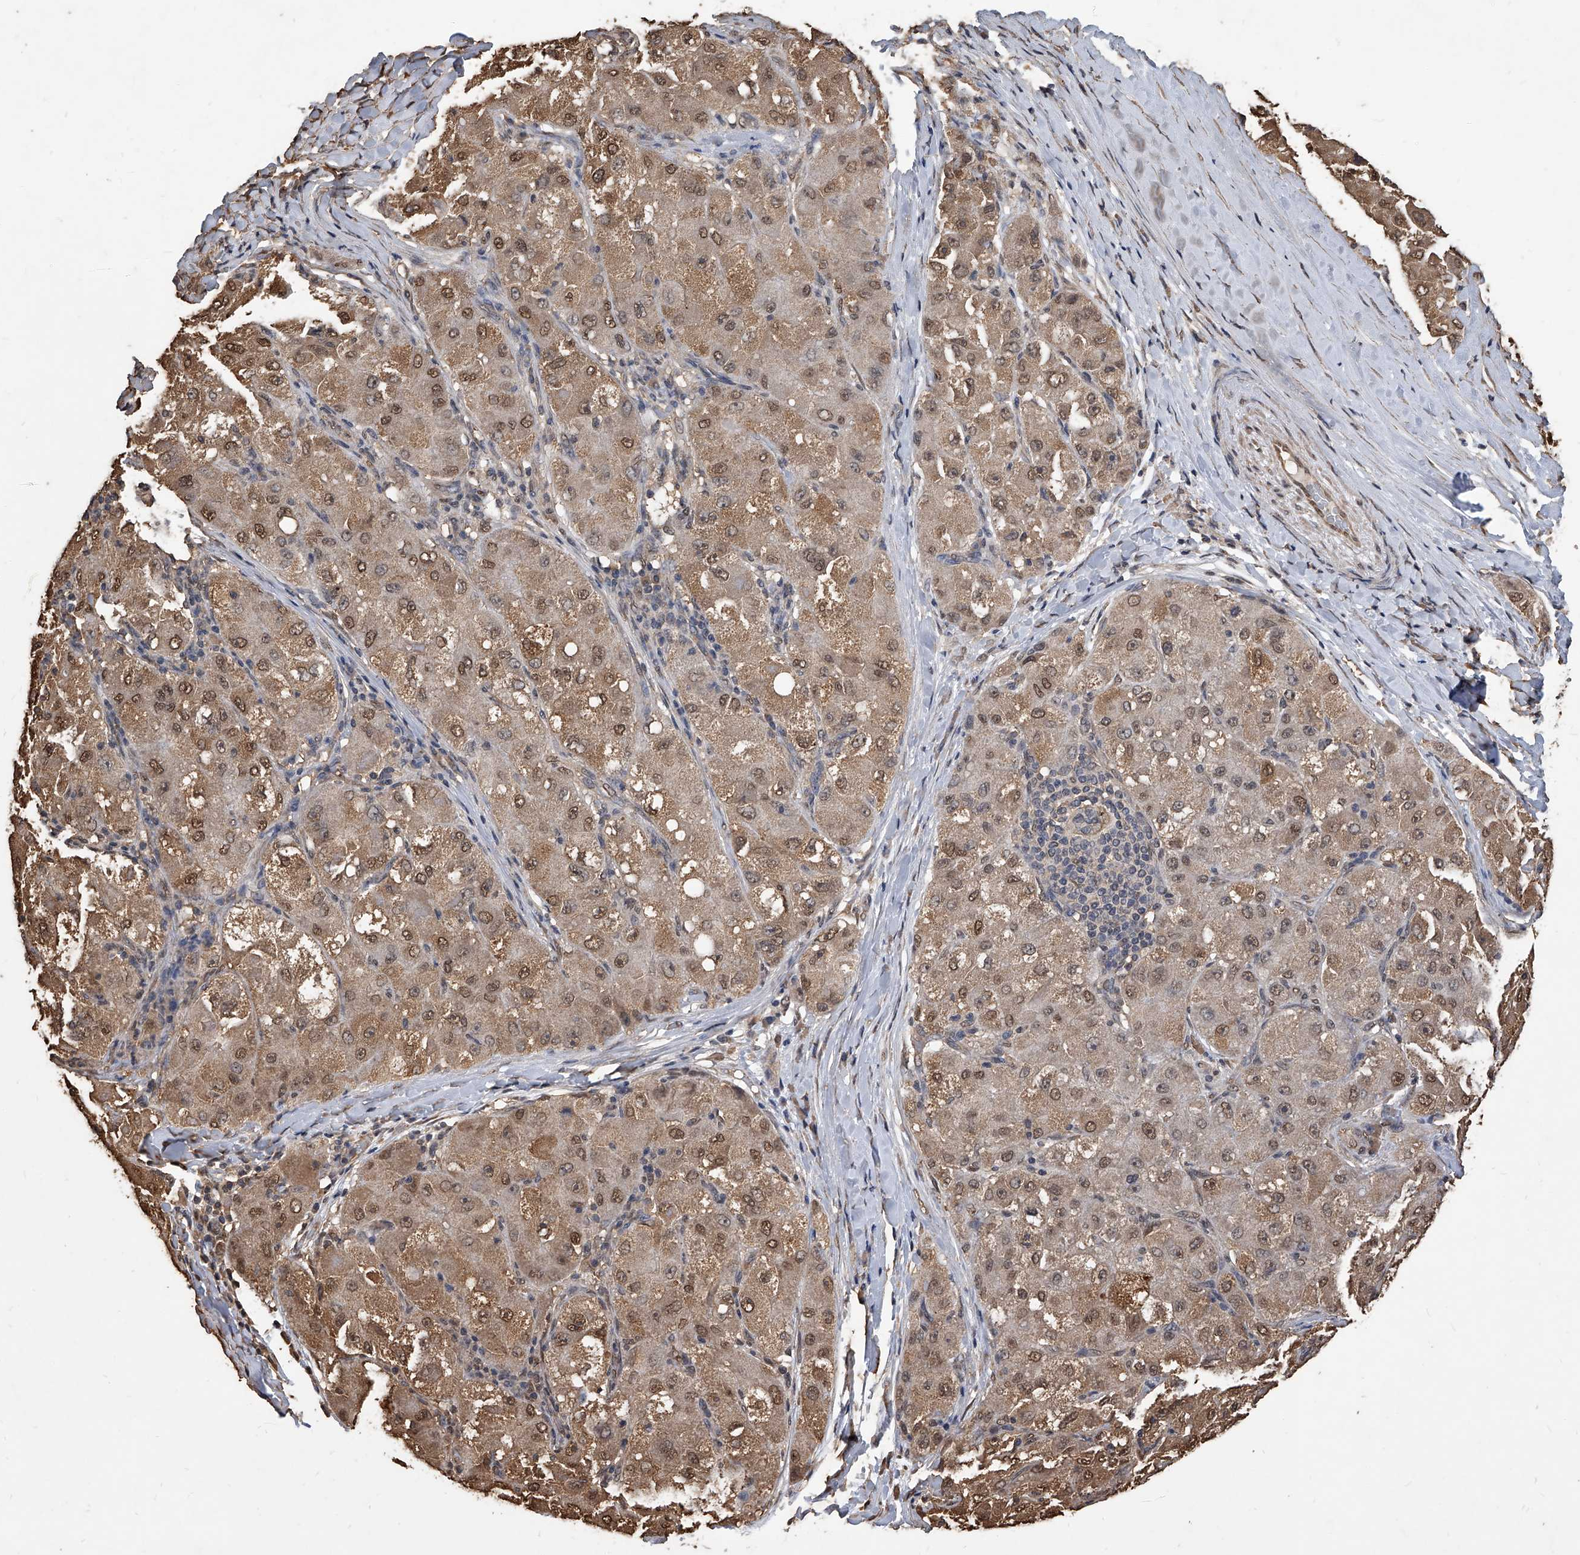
{"staining": {"intensity": "moderate", "quantity": ">75%", "location": "cytoplasmic/membranous,nuclear"}, "tissue": "liver cancer", "cell_type": "Tumor cells", "image_type": "cancer", "snomed": [{"axis": "morphology", "description": "Carcinoma, Hepatocellular, NOS"}, {"axis": "topography", "description": "Liver"}], "caption": "An image showing moderate cytoplasmic/membranous and nuclear expression in about >75% of tumor cells in liver cancer, as visualized by brown immunohistochemical staining.", "gene": "FBXL4", "patient": {"sex": "male", "age": 80}}